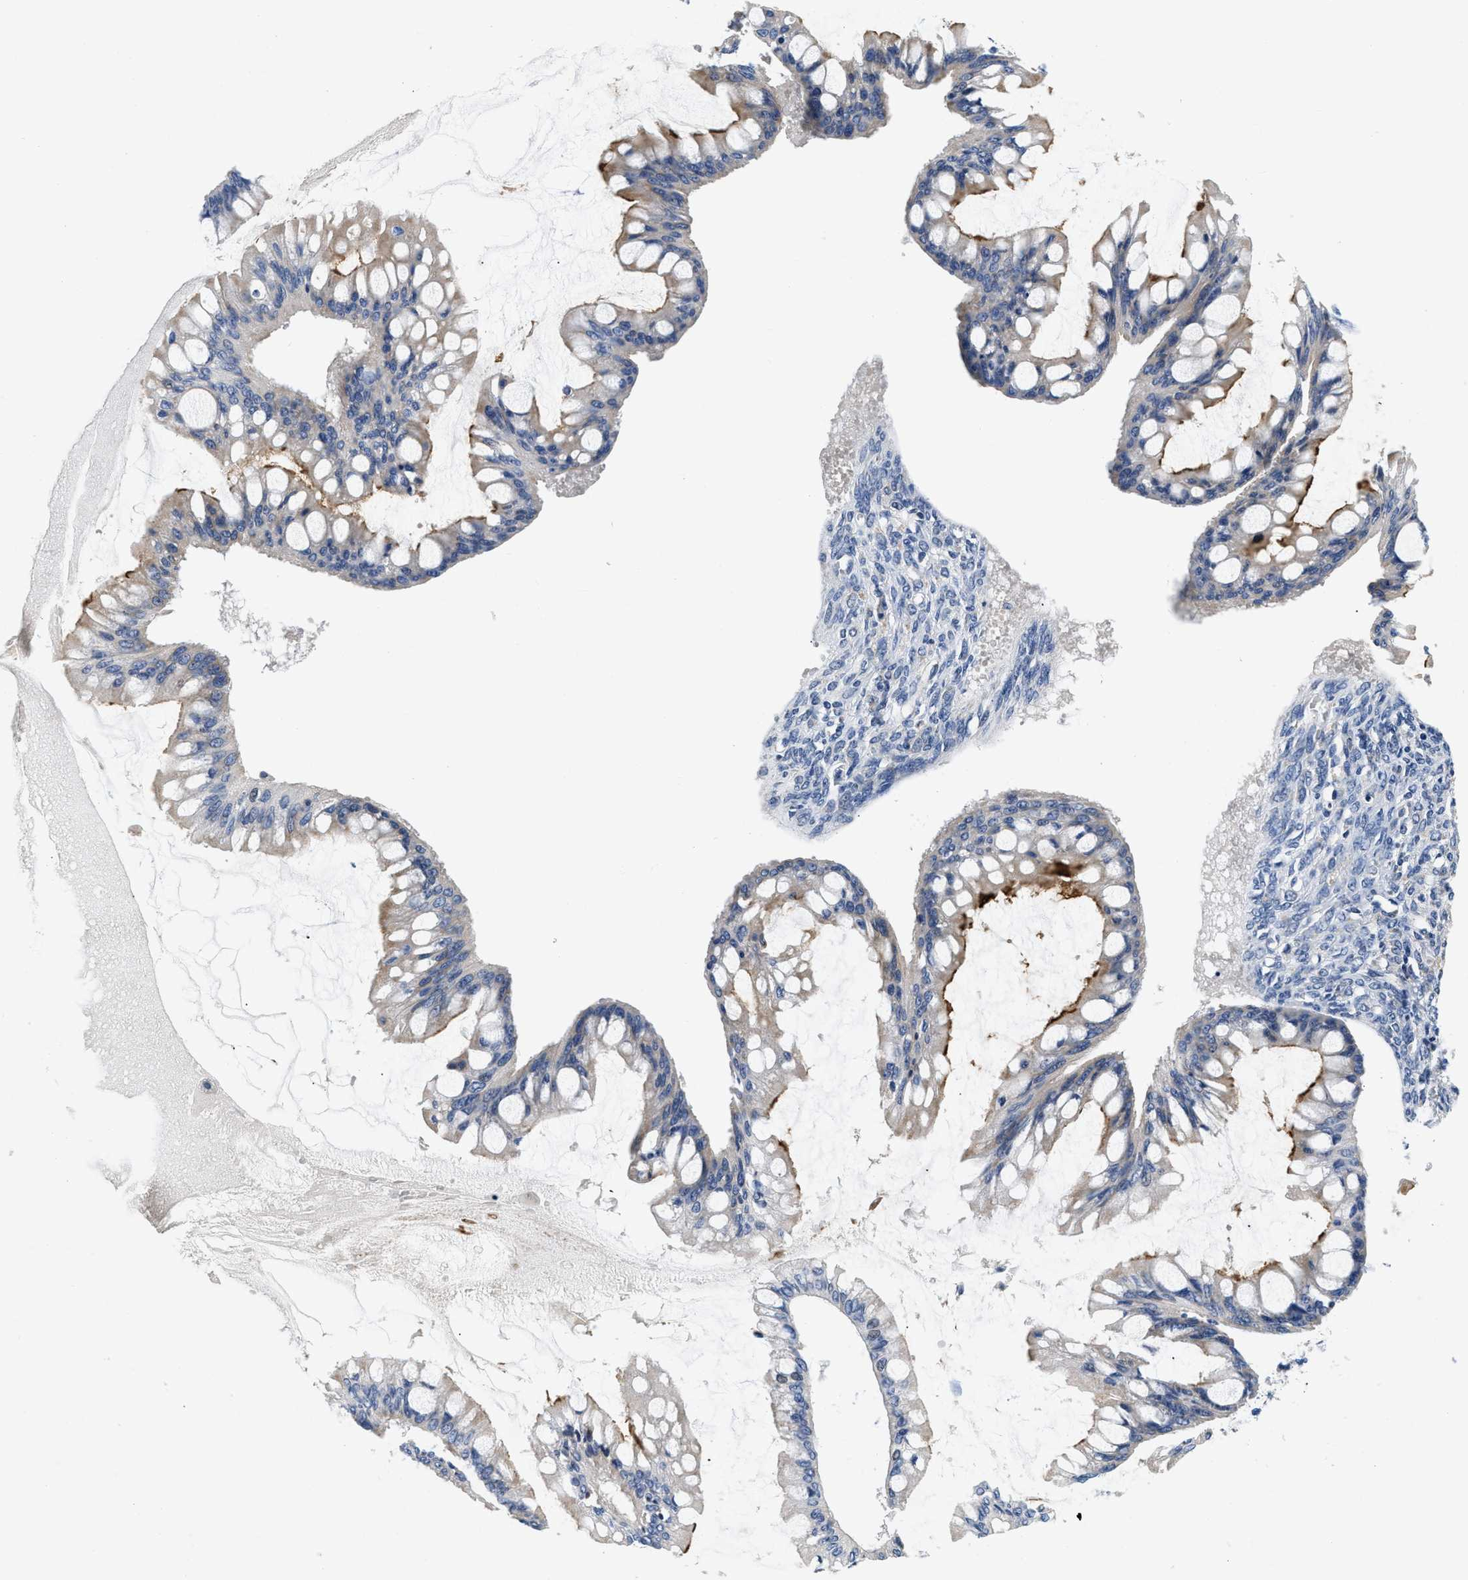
{"staining": {"intensity": "moderate", "quantity": "<25%", "location": "cytoplasmic/membranous"}, "tissue": "ovarian cancer", "cell_type": "Tumor cells", "image_type": "cancer", "snomed": [{"axis": "morphology", "description": "Cystadenocarcinoma, mucinous, NOS"}, {"axis": "topography", "description": "Ovary"}], "caption": "Protein staining demonstrates moderate cytoplasmic/membranous positivity in about <25% of tumor cells in ovarian mucinous cystadenocarcinoma. The staining was performed using DAB (3,3'-diaminobenzidine) to visualize the protein expression in brown, while the nuclei were stained in blue with hematoxylin (Magnification: 20x).", "gene": "PDP1", "patient": {"sex": "female", "age": 73}}